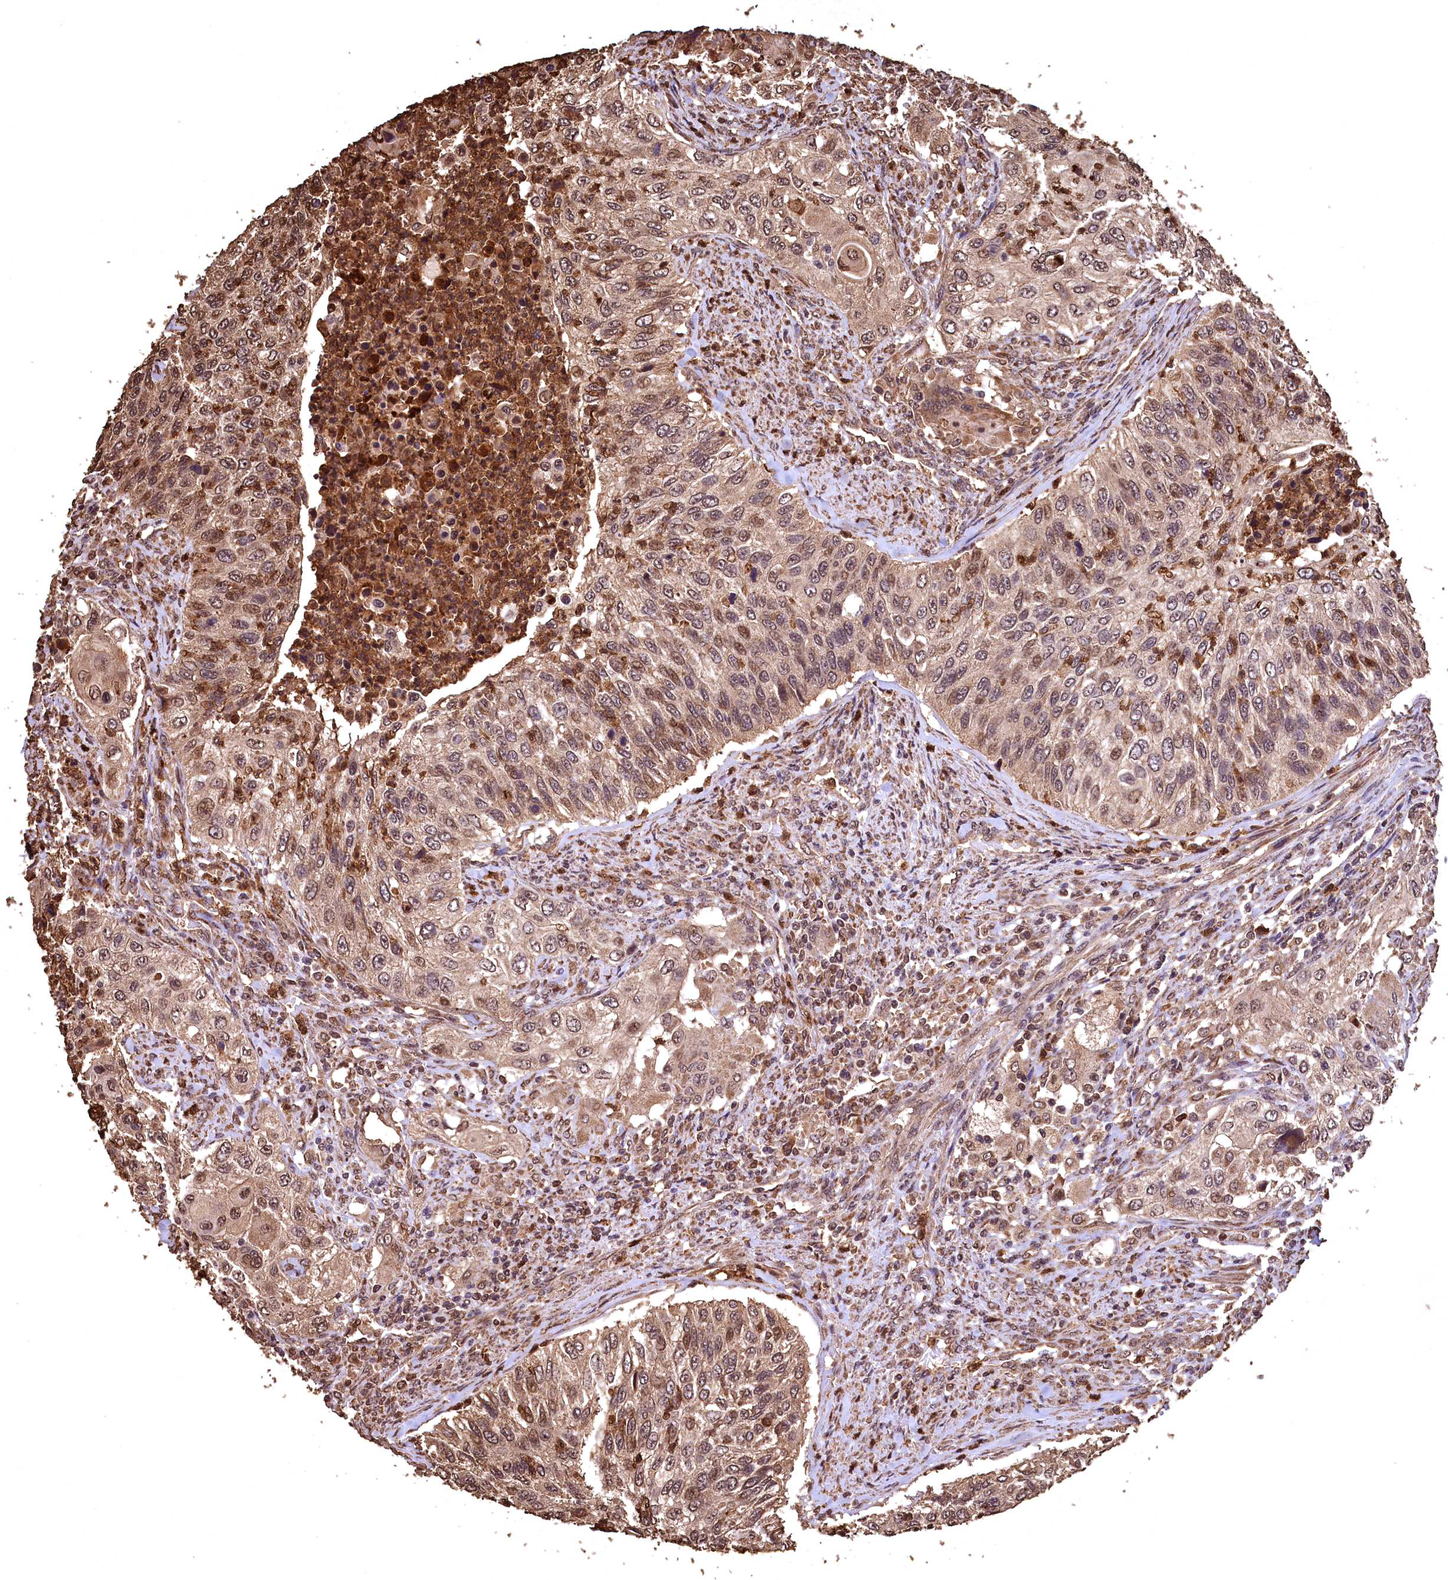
{"staining": {"intensity": "weak", "quantity": ">75%", "location": "cytoplasmic/membranous,nuclear"}, "tissue": "urothelial cancer", "cell_type": "Tumor cells", "image_type": "cancer", "snomed": [{"axis": "morphology", "description": "Urothelial carcinoma, High grade"}, {"axis": "topography", "description": "Urinary bladder"}], "caption": "The image reveals a brown stain indicating the presence of a protein in the cytoplasmic/membranous and nuclear of tumor cells in urothelial carcinoma (high-grade). Using DAB (3,3'-diaminobenzidine) (brown) and hematoxylin (blue) stains, captured at high magnification using brightfield microscopy.", "gene": "CEP57L1", "patient": {"sex": "female", "age": 60}}